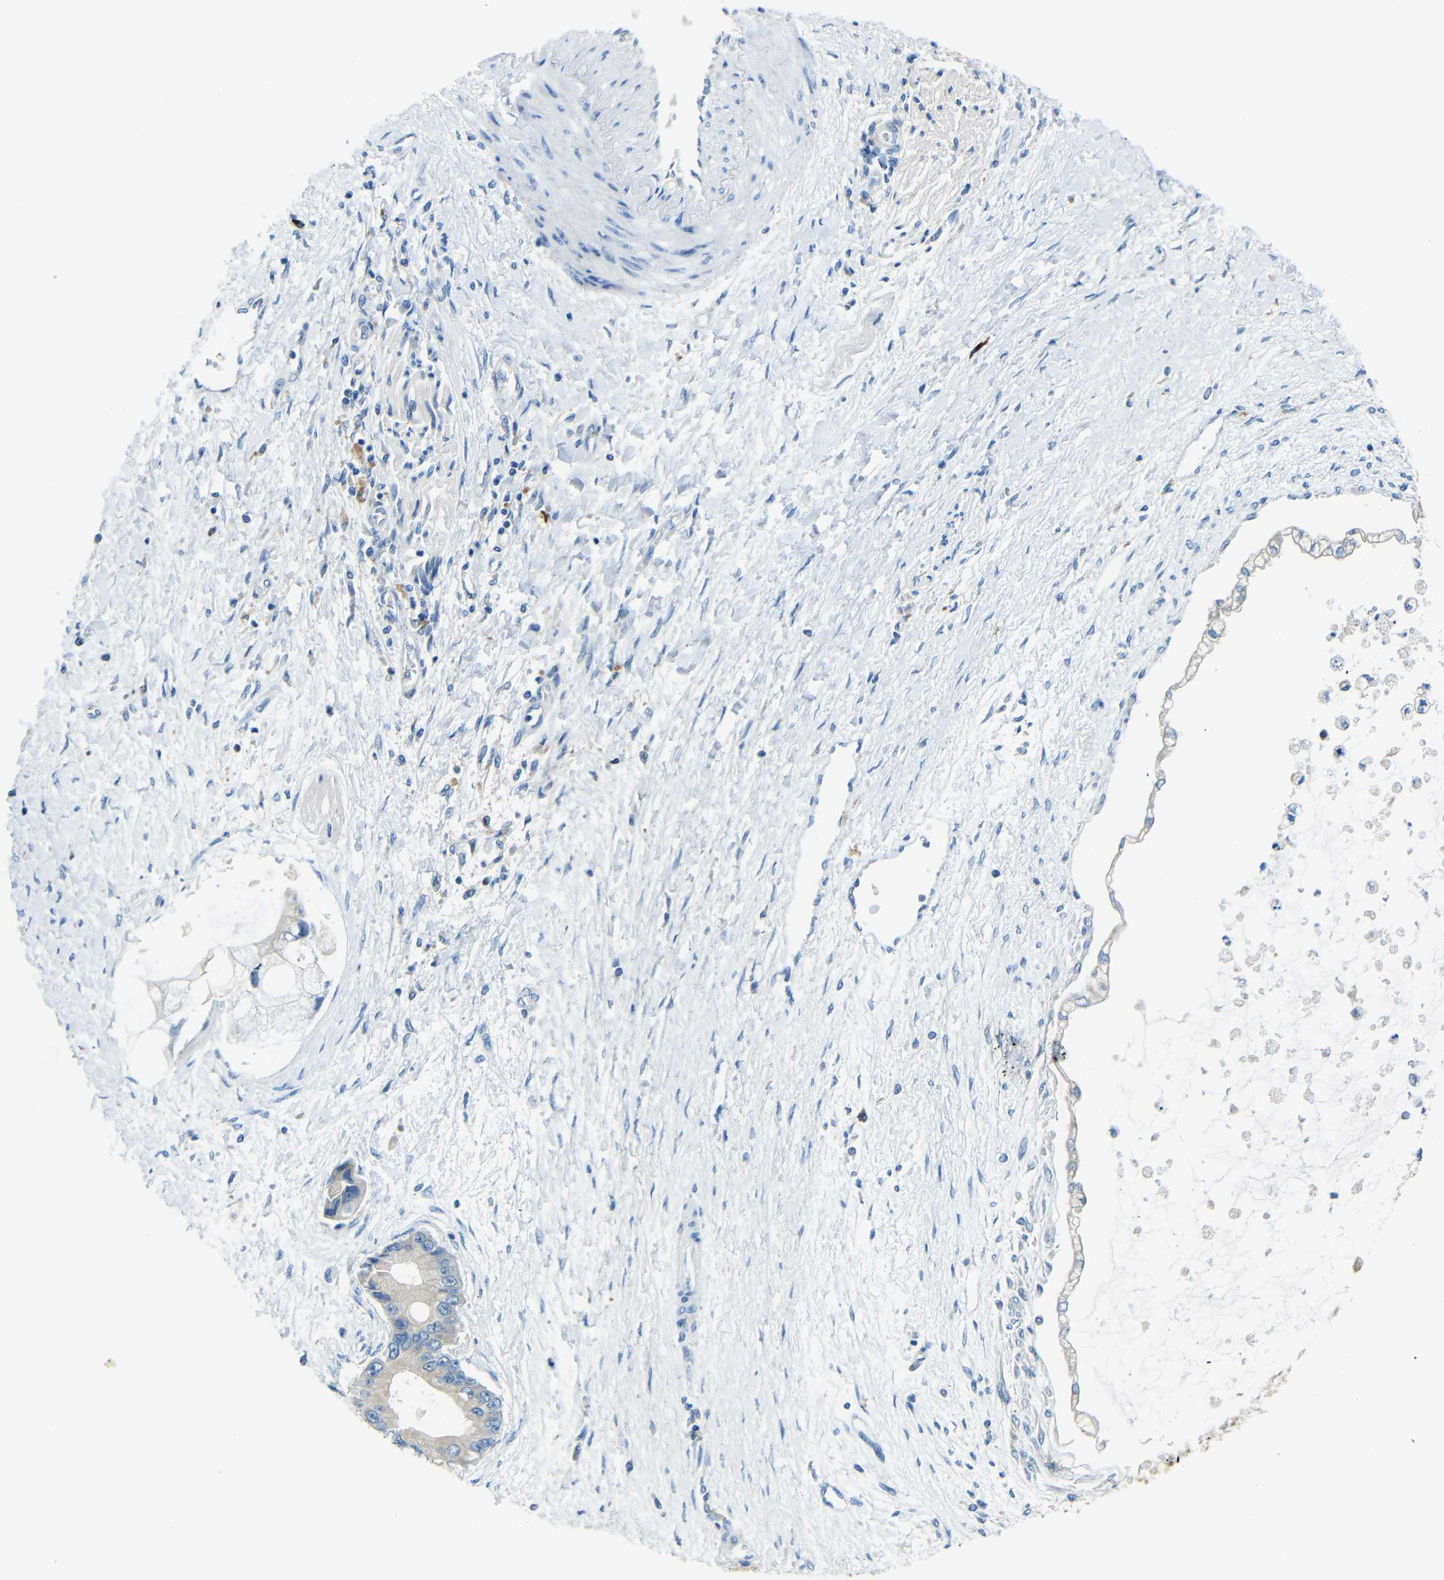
{"staining": {"intensity": "negative", "quantity": "none", "location": "none"}, "tissue": "liver cancer", "cell_type": "Tumor cells", "image_type": "cancer", "snomed": [{"axis": "morphology", "description": "Cholangiocarcinoma"}, {"axis": "topography", "description": "Liver"}], "caption": "A high-resolution histopathology image shows immunohistochemistry staining of liver cancer (cholangiocarcinoma), which exhibits no significant staining in tumor cells.", "gene": "CYP26B1", "patient": {"sex": "male", "age": 50}}